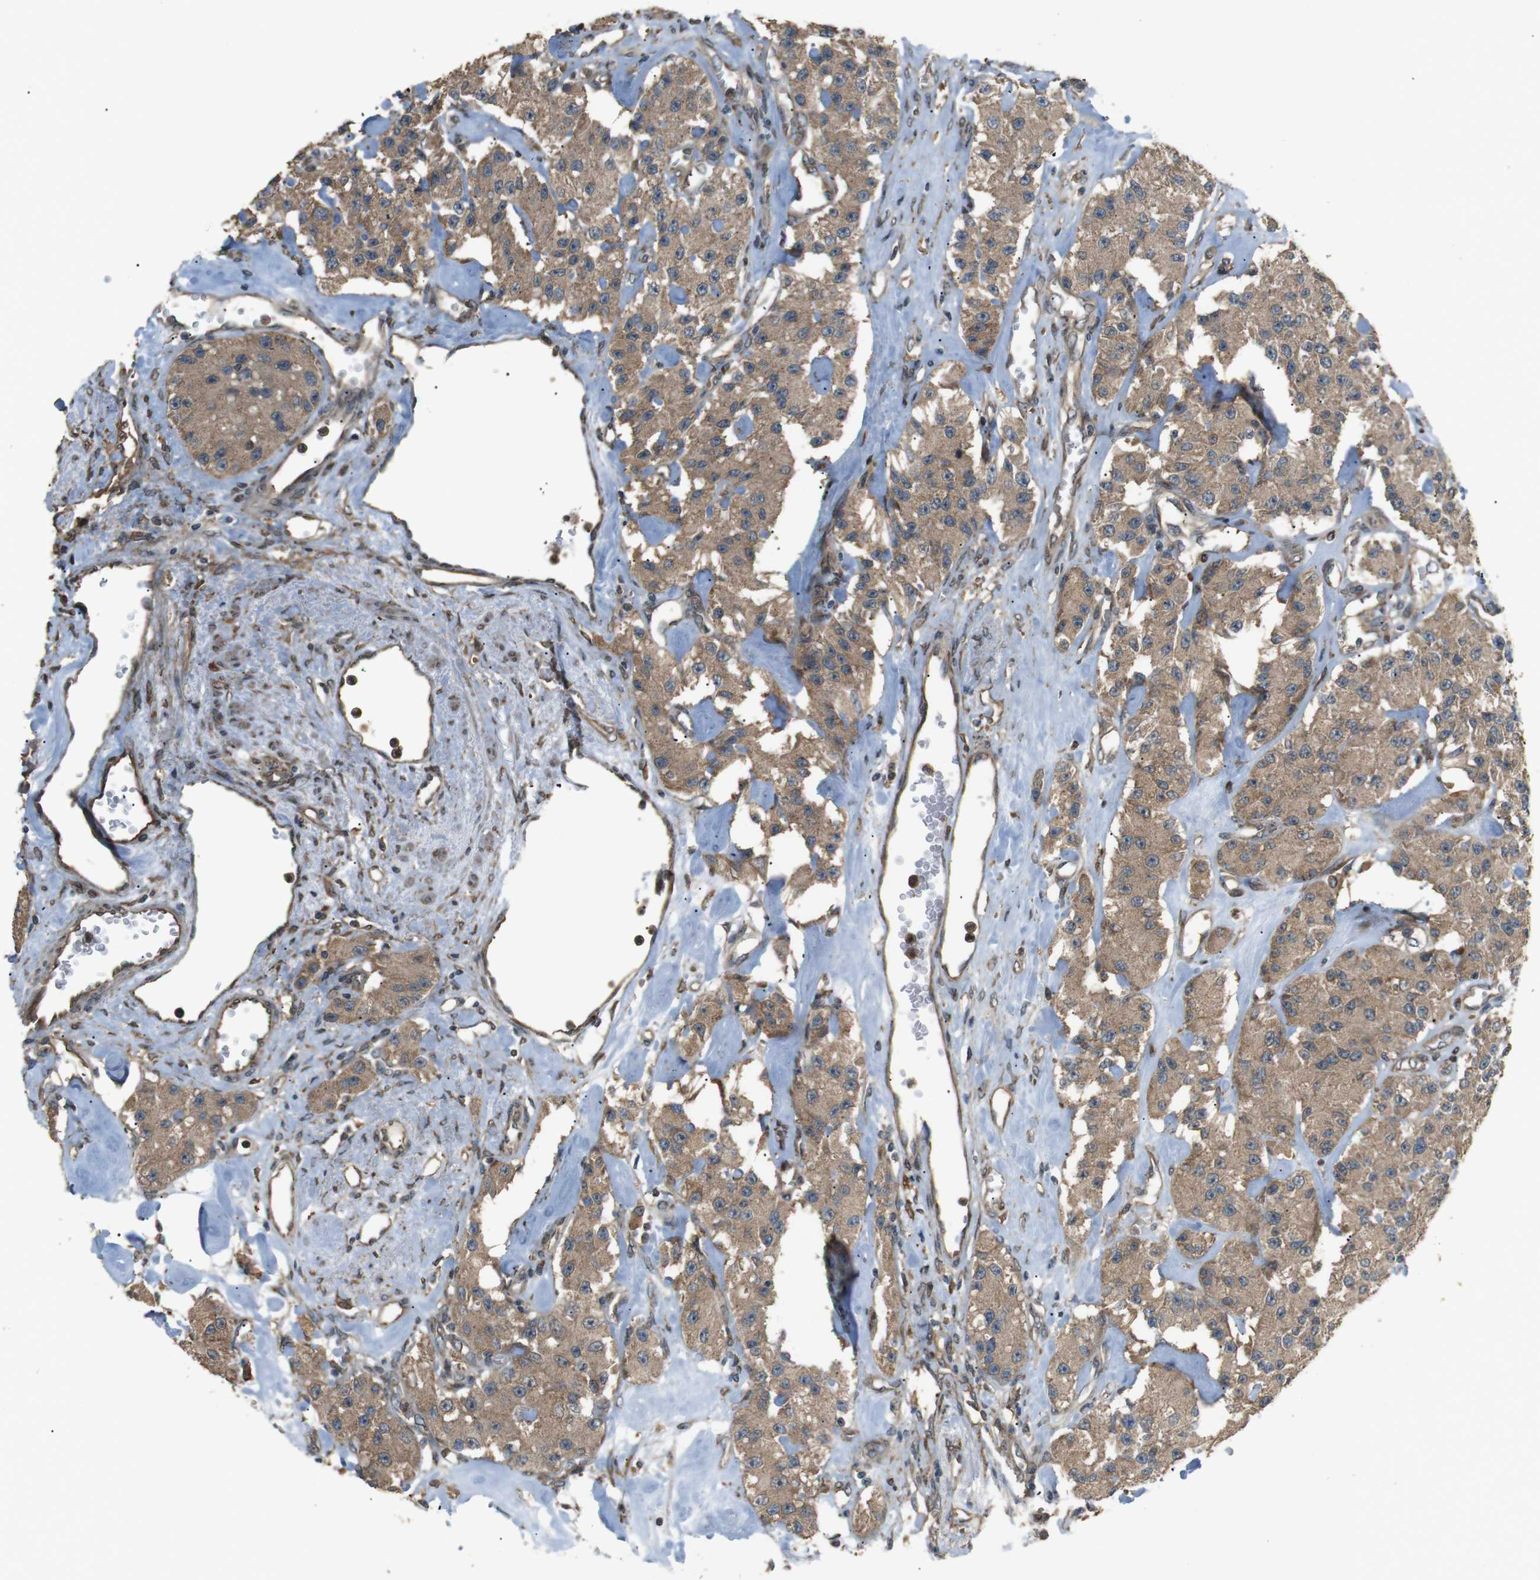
{"staining": {"intensity": "moderate", "quantity": ">75%", "location": "cytoplasmic/membranous"}, "tissue": "carcinoid", "cell_type": "Tumor cells", "image_type": "cancer", "snomed": [{"axis": "morphology", "description": "Carcinoid, malignant, NOS"}, {"axis": "topography", "description": "Pancreas"}], "caption": "Immunohistochemistry of human carcinoid exhibits medium levels of moderate cytoplasmic/membranous expression in approximately >75% of tumor cells. (IHC, brightfield microscopy, high magnification).", "gene": "ARHGAP24", "patient": {"sex": "male", "age": 41}}